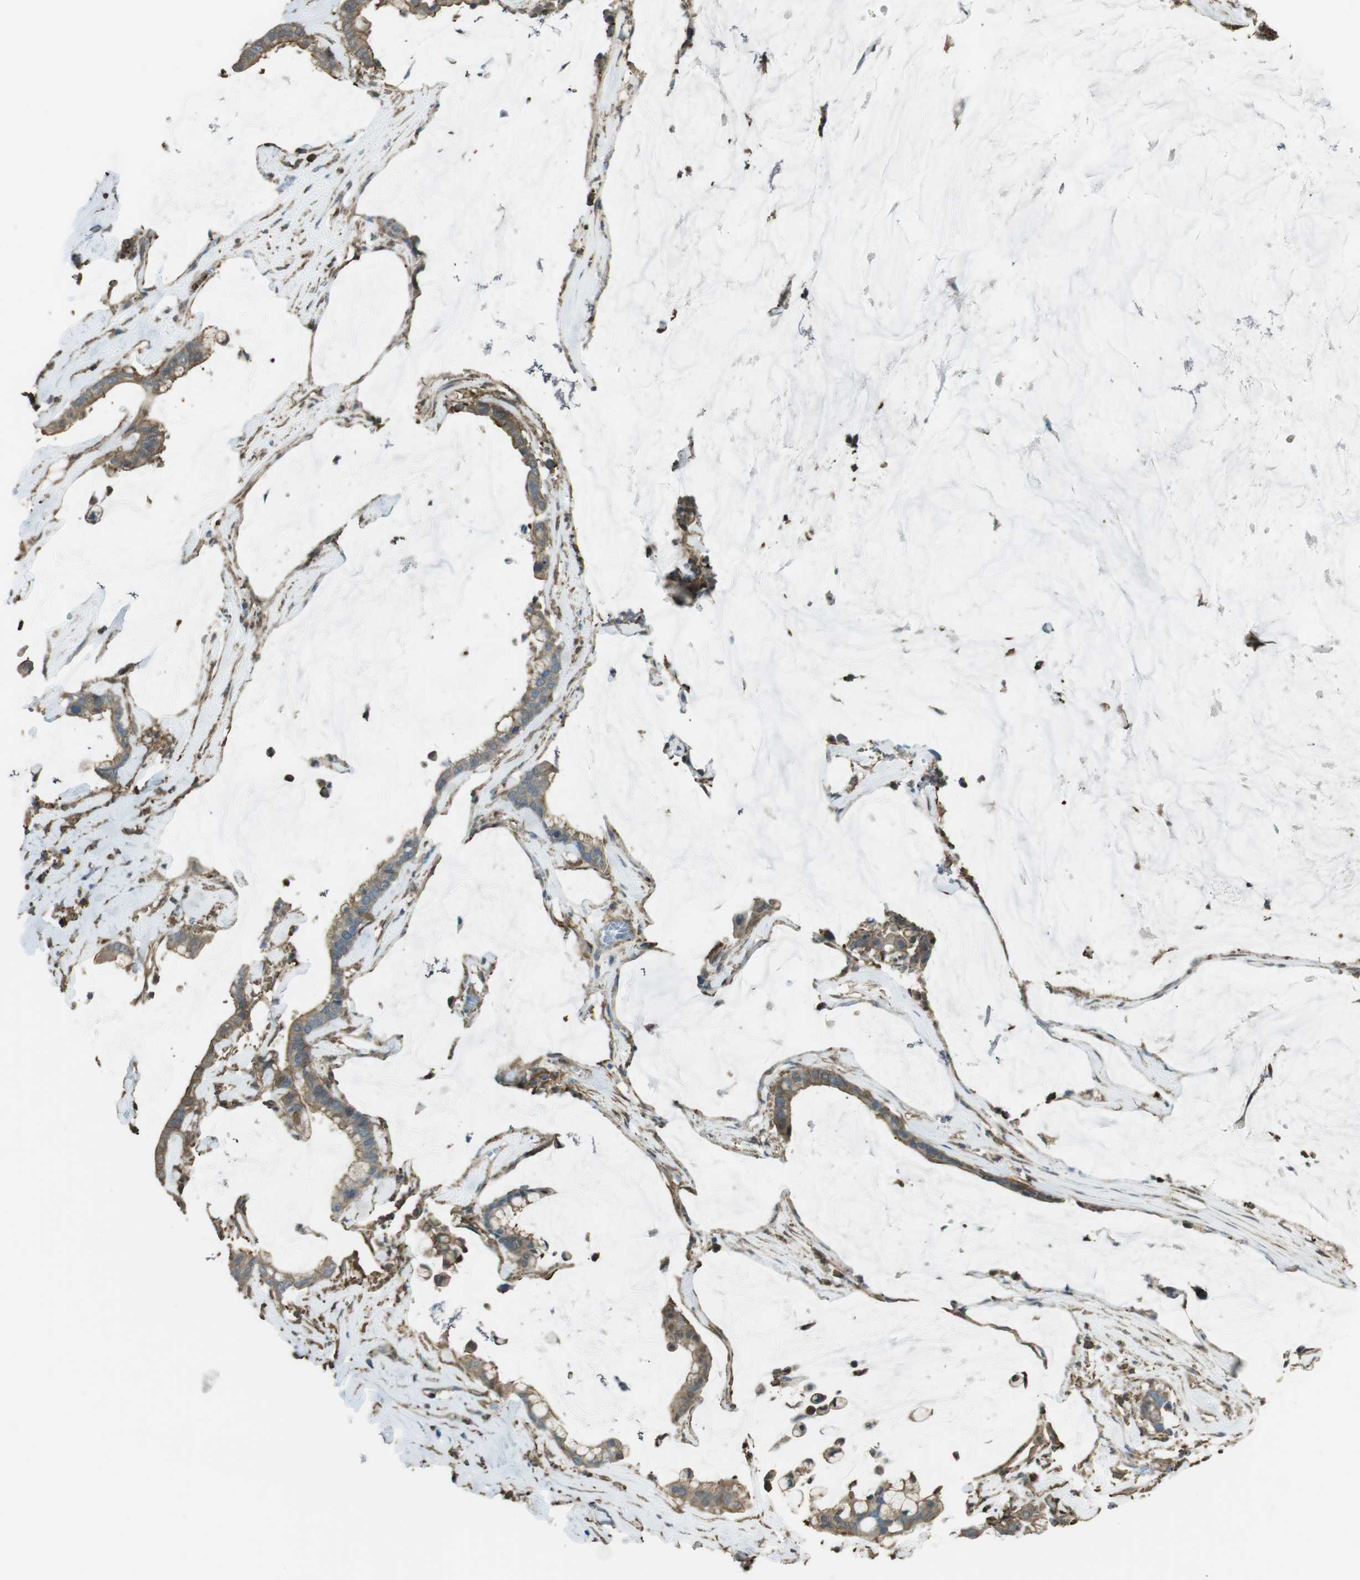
{"staining": {"intensity": "moderate", "quantity": ">75%", "location": "cytoplasmic/membranous"}, "tissue": "pancreatic cancer", "cell_type": "Tumor cells", "image_type": "cancer", "snomed": [{"axis": "morphology", "description": "Adenocarcinoma, NOS"}, {"axis": "topography", "description": "Pancreas"}], "caption": "Adenocarcinoma (pancreatic) stained with DAB IHC reveals medium levels of moderate cytoplasmic/membranous expression in about >75% of tumor cells.", "gene": "SFT2D1", "patient": {"sex": "male", "age": 41}}